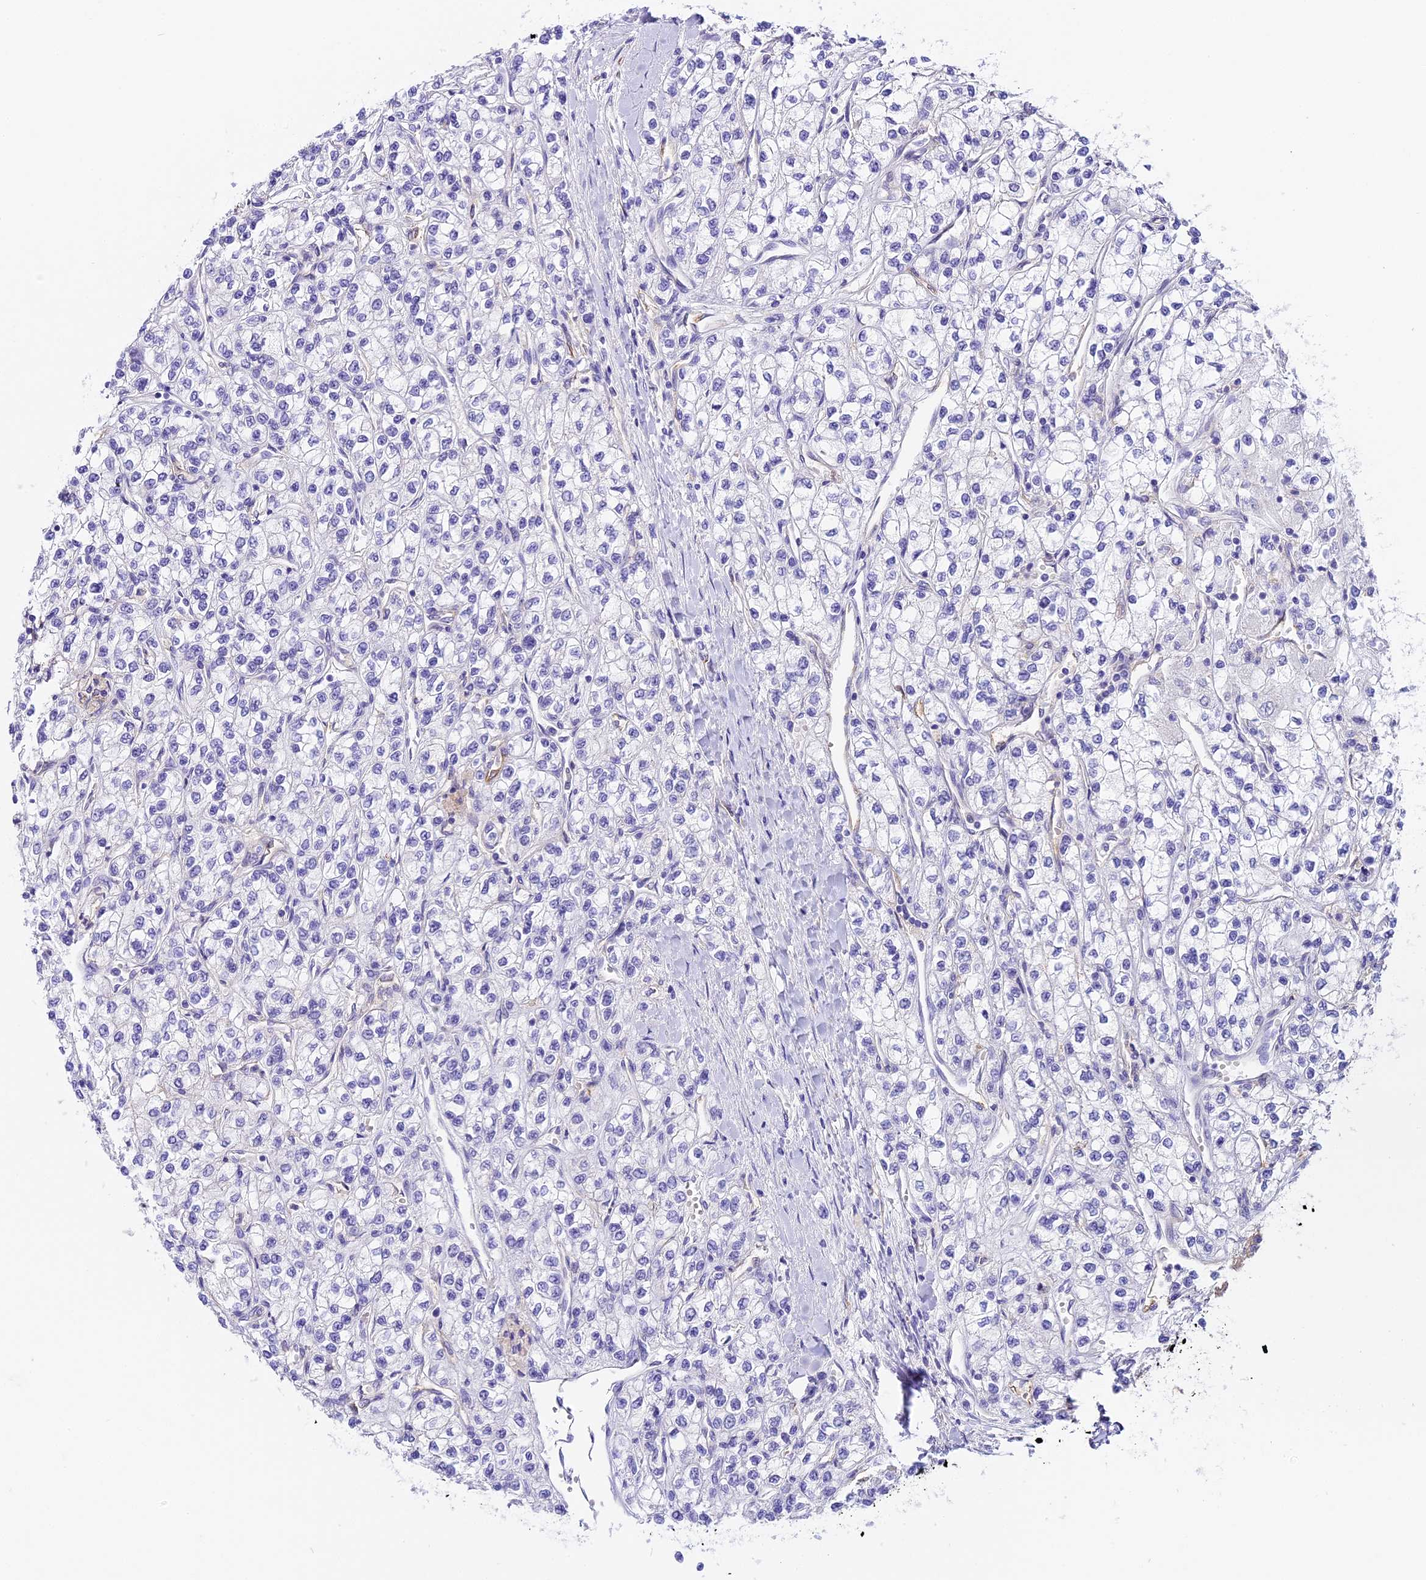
{"staining": {"intensity": "negative", "quantity": "none", "location": "none"}, "tissue": "renal cancer", "cell_type": "Tumor cells", "image_type": "cancer", "snomed": [{"axis": "morphology", "description": "Adenocarcinoma, NOS"}, {"axis": "topography", "description": "Kidney"}], "caption": "A histopathology image of human renal cancer (adenocarcinoma) is negative for staining in tumor cells.", "gene": "HOMER3", "patient": {"sex": "male", "age": 80}}